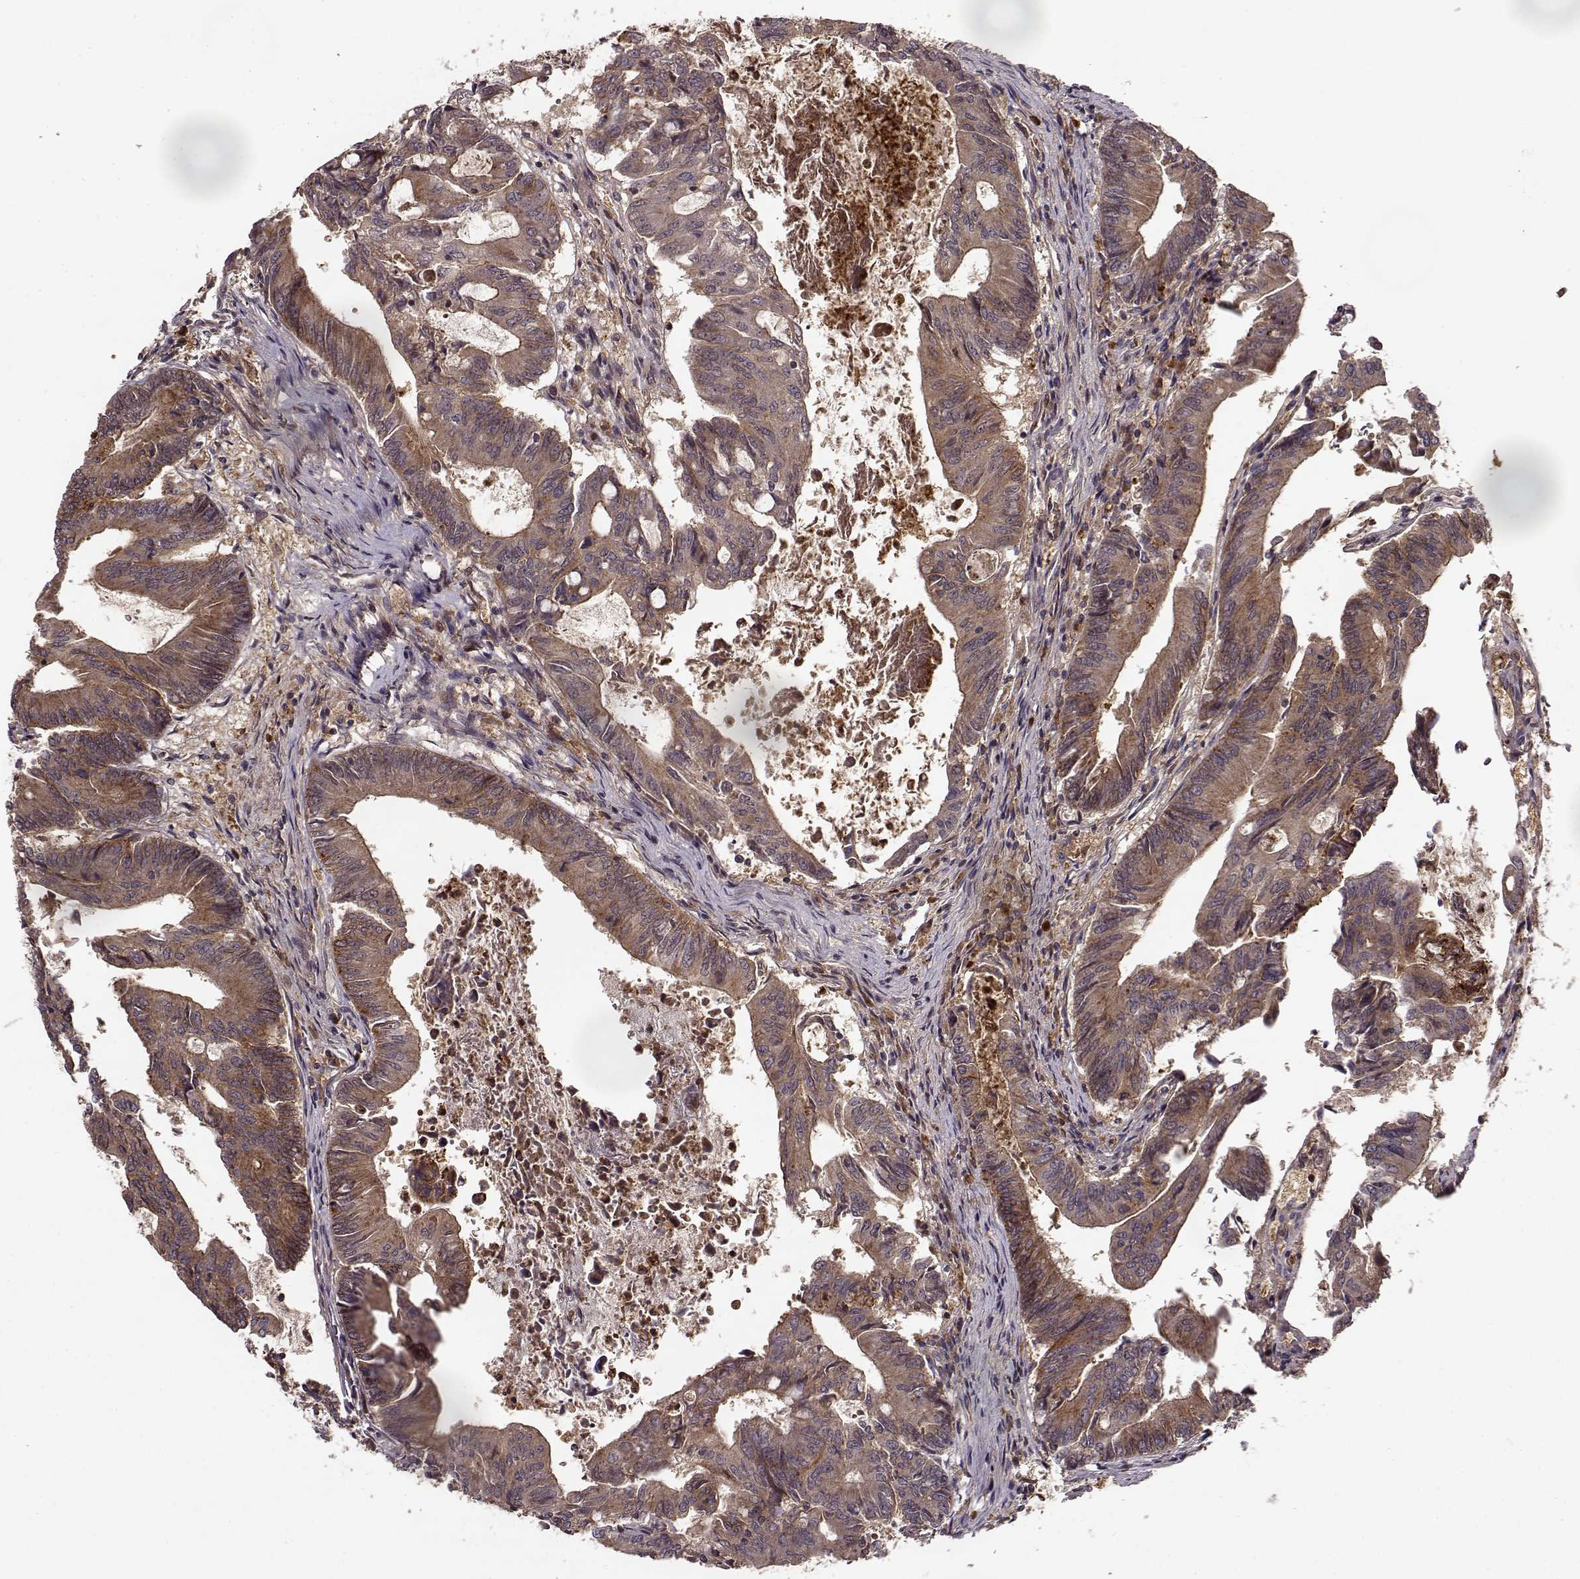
{"staining": {"intensity": "moderate", "quantity": ">75%", "location": "cytoplasmic/membranous"}, "tissue": "colorectal cancer", "cell_type": "Tumor cells", "image_type": "cancer", "snomed": [{"axis": "morphology", "description": "Adenocarcinoma, NOS"}, {"axis": "topography", "description": "Colon"}], "caption": "Immunohistochemical staining of human adenocarcinoma (colorectal) shows moderate cytoplasmic/membranous protein positivity in about >75% of tumor cells.", "gene": "IFRD2", "patient": {"sex": "female", "age": 70}}